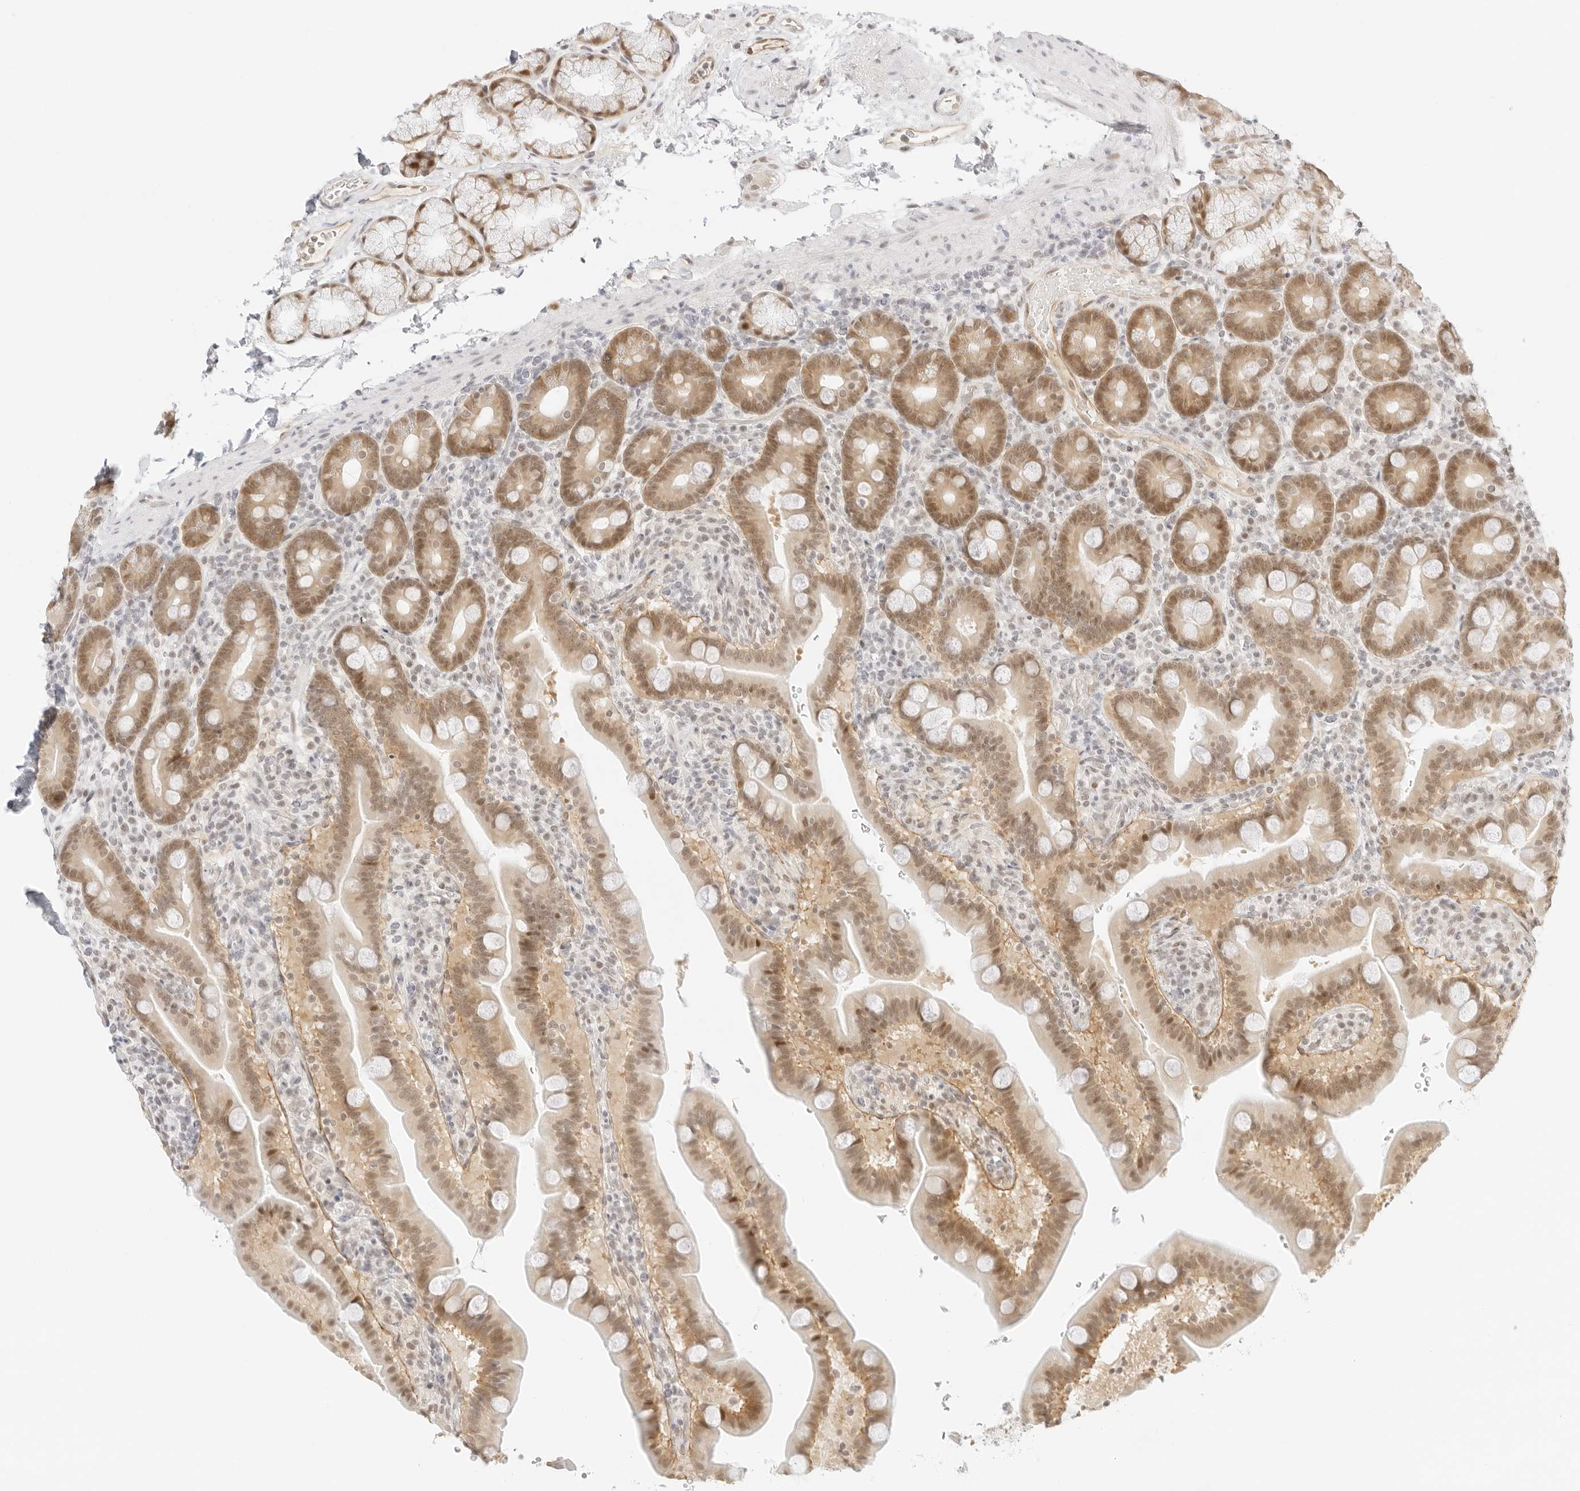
{"staining": {"intensity": "moderate", "quantity": ">75%", "location": "cytoplasmic/membranous,nuclear"}, "tissue": "duodenum", "cell_type": "Glandular cells", "image_type": "normal", "snomed": [{"axis": "morphology", "description": "Normal tissue, NOS"}, {"axis": "topography", "description": "Duodenum"}], "caption": "DAB immunohistochemical staining of unremarkable human duodenum demonstrates moderate cytoplasmic/membranous,nuclear protein positivity in about >75% of glandular cells. (brown staining indicates protein expression, while blue staining denotes nuclei).", "gene": "ITGA6", "patient": {"sex": "male", "age": 54}}